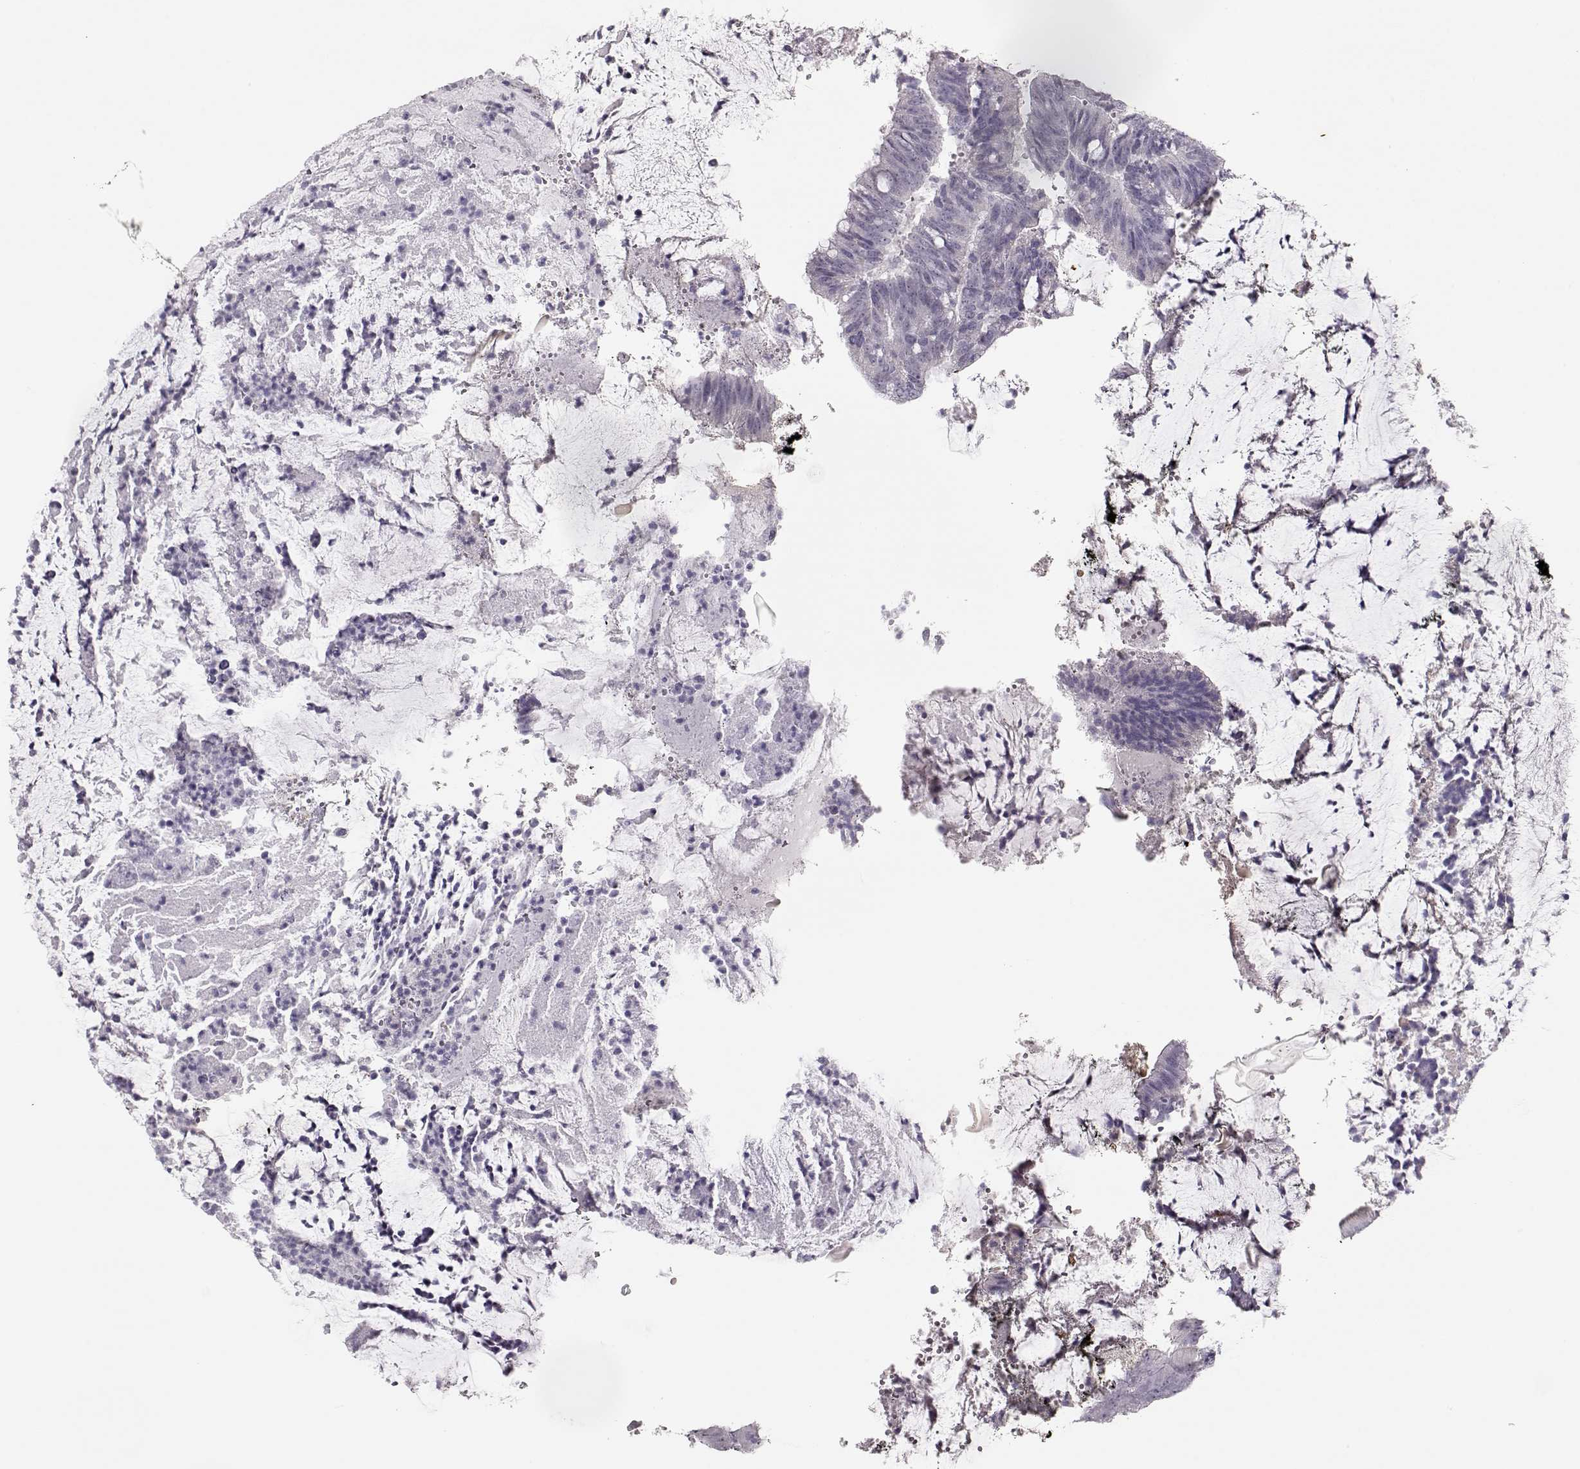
{"staining": {"intensity": "negative", "quantity": "none", "location": "none"}, "tissue": "colorectal cancer", "cell_type": "Tumor cells", "image_type": "cancer", "snomed": [{"axis": "morphology", "description": "Adenocarcinoma, NOS"}, {"axis": "topography", "description": "Colon"}], "caption": "Immunohistochemical staining of colorectal cancer reveals no significant staining in tumor cells. (Immunohistochemistry, brightfield microscopy, high magnification).", "gene": "IMPG1", "patient": {"sex": "female", "age": 43}}